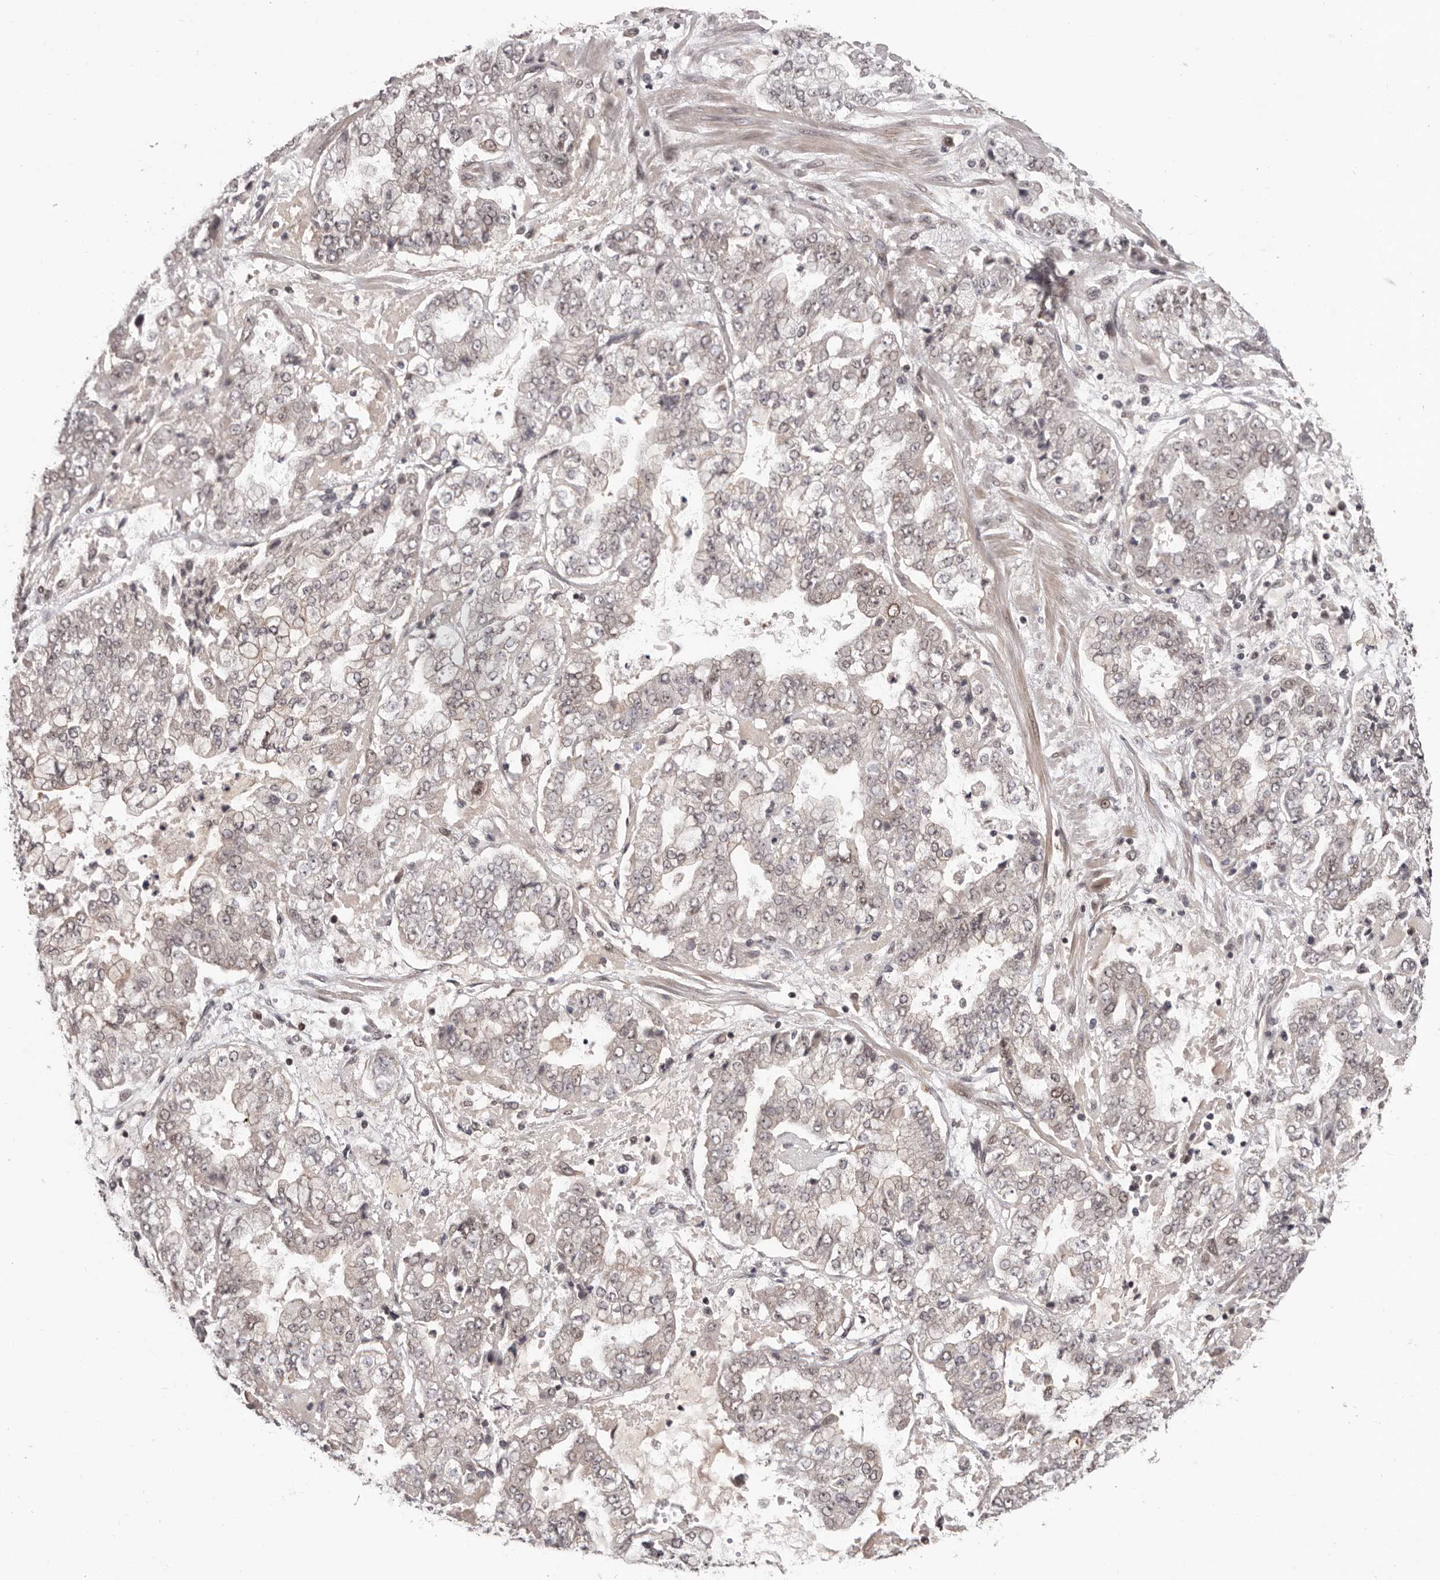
{"staining": {"intensity": "negative", "quantity": "none", "location": "none"}, "tissue": "stomach cancer", "cell_type": "Tumor cells", "image_type": "cancer", "snomed": [{"axis": "morphology", "description": "Adenocarcinoma, NOS"}, {"axis": "topography", "description": "Stomach"}], "caption": "Tumor cells show no significant staining in stomach cancer.", "gene": "TBX5", "patient": {"sex": "male", "age": 76}}